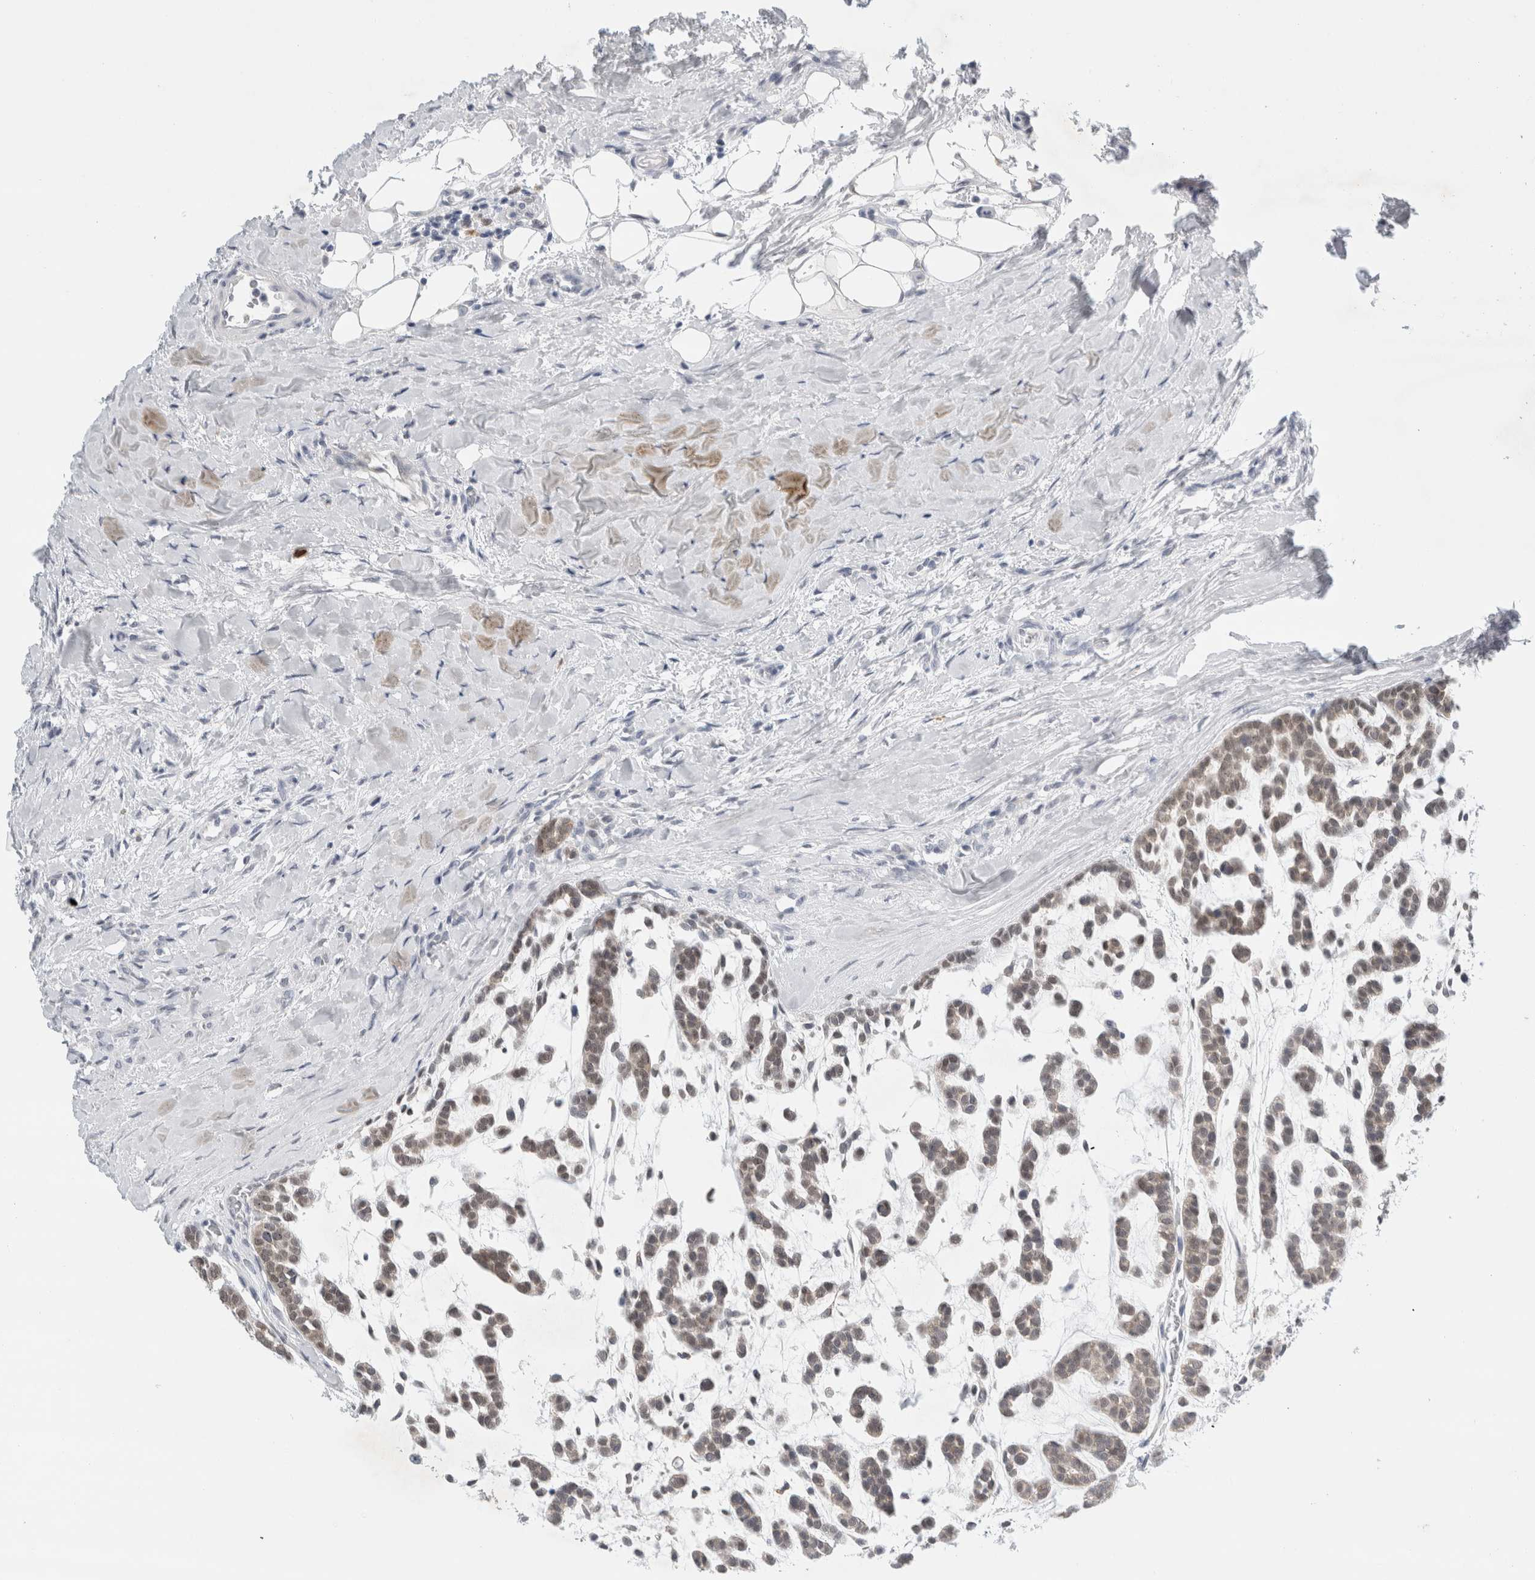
{"staining": {"intensity": "weak", "quantity": "25%-75%", "location": "cytoplasmic/membranous"}, "tissue": "head and neck cancer", "cell_type": "Tumor cells", "image_type": "cancer", "snomed": [{"axis": "morphology", "description": "Adenocarcinoma, NOS"}, {"axis": "morphology", "description": "Adenoma, NOS"}, {"axis": "topography", "description": "Head-Neck"}], "caption": "Head and neck adenocarcinoma stained with IHC shows weak cytoplasmic/membranous positivity in approximately 25%-75% of tumor cells.", "gene": "SLC22A12", "patient": {"sex": "female", "age": 55}}